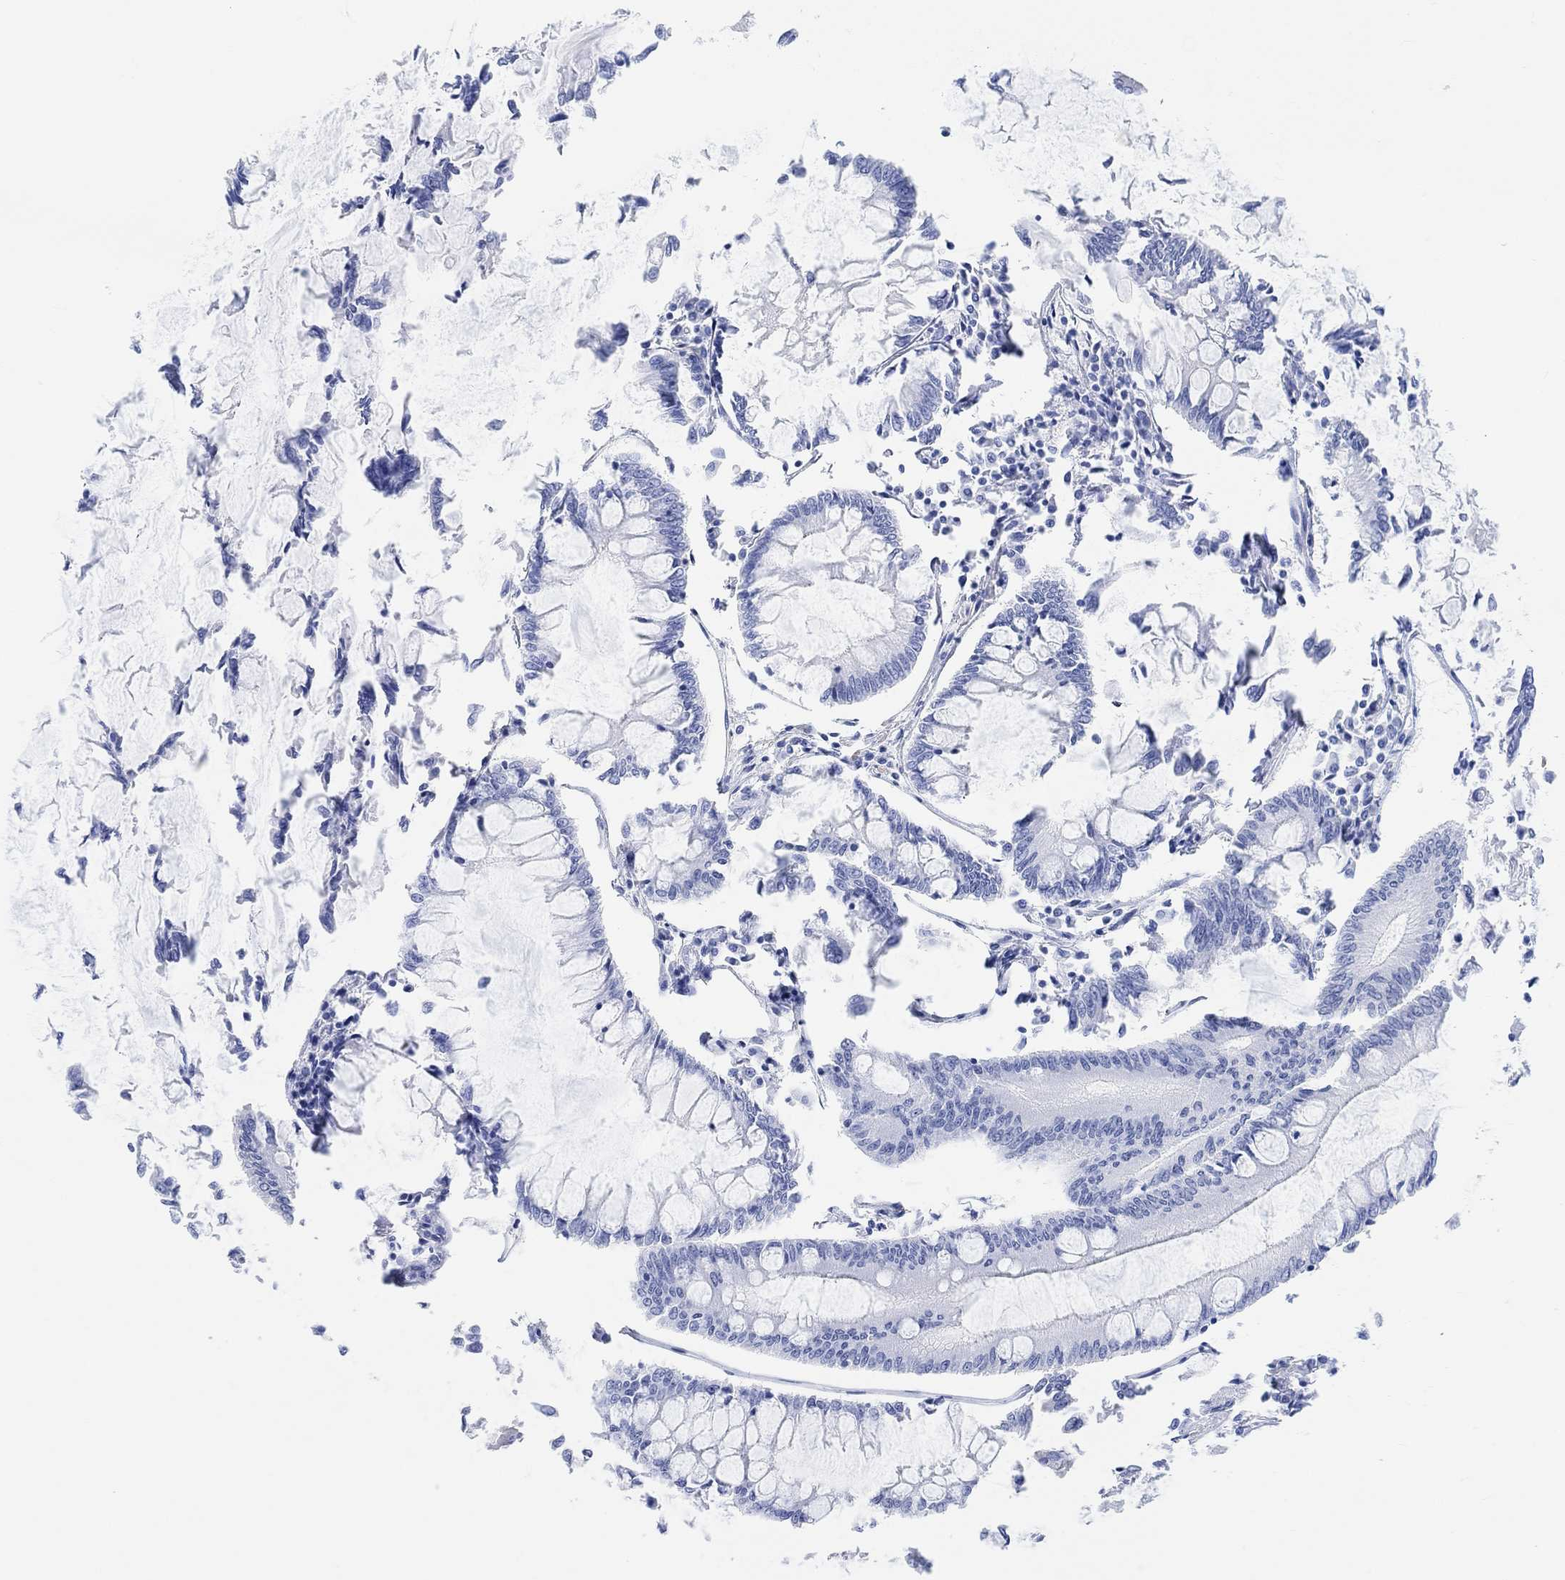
{"staining": {"intensity": "negative", "quantity": "none", "location": "none"}, "tissue": "colorectal cancer", "cell_type": "Tumor cells", "image_type": "cancer", "snomed": [{"axis": "morphology", "description": "Adenocarcinoma, NOS"}, {"axis": "topography", "description": "Colon"}], "caption": "This is a photomicrograph of IHC staining of colorectal cancer (adenocarcinoma), which shows no expression in tumor cells.", "gene": "ANKRD33", "patient": {"sex": "female", "age": 65}}